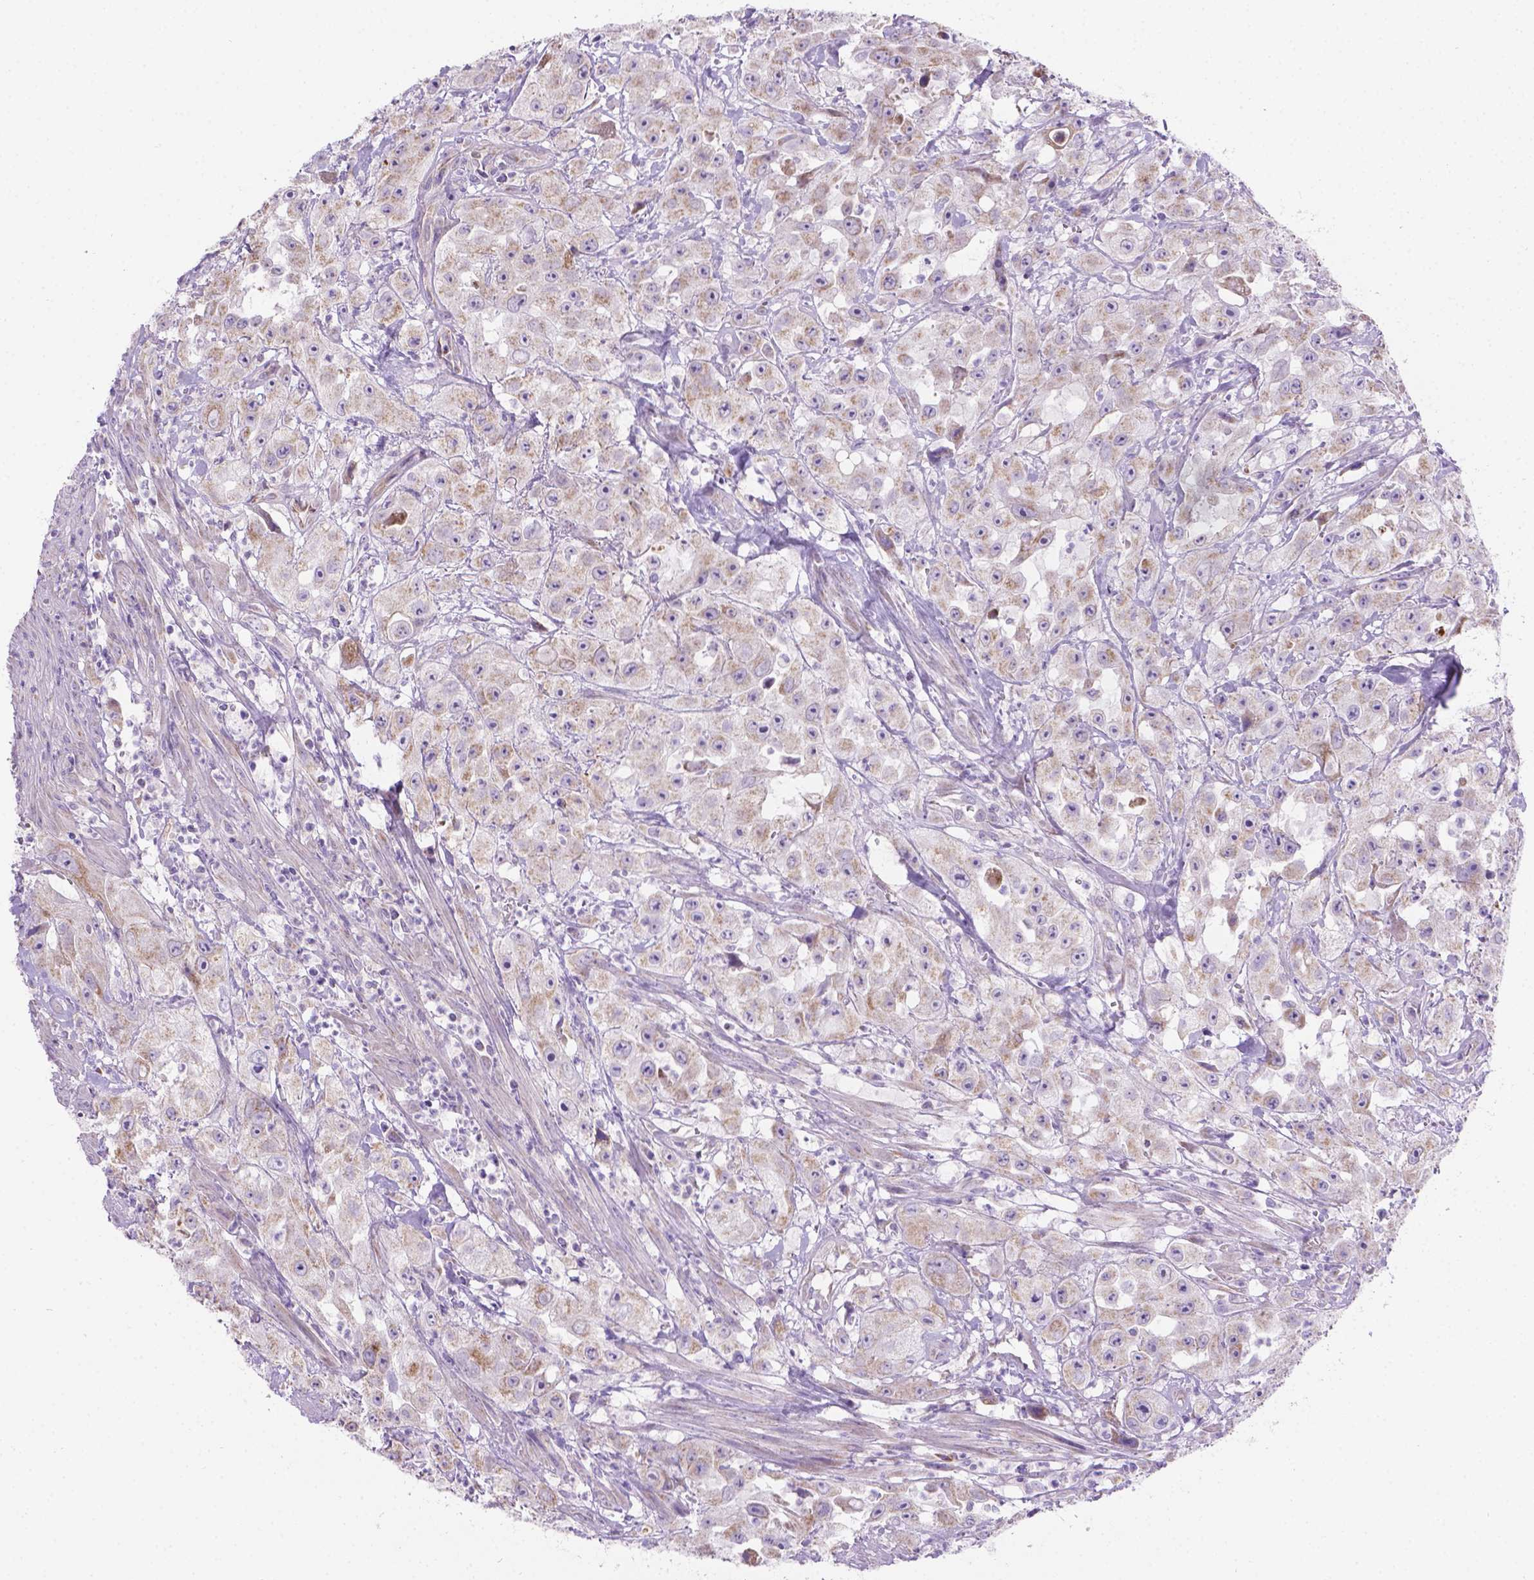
{"staining": {"intensity": "weak", "quantity": "25%-75%", "location": "cytoplasmic/membranous"}, "tissue": "urothelial cancer", "cell_type": "Tumor cells", "image_type": "cancer", "snomed": [{"axis": "morphology", "description": "Urothelial carcinoma, High grade"}, {"axis": "topography", "description": "Urinary bladder"}], "caption": "Immunohistochemical staining of human urothelial carcinoma (high-grade) demonstrates weak cytoplasmic/membranous protein expression in about 25%-75% of tumor cells.", "gene": "CSPG5", "patient": {"sex": "male", "age": 79}}